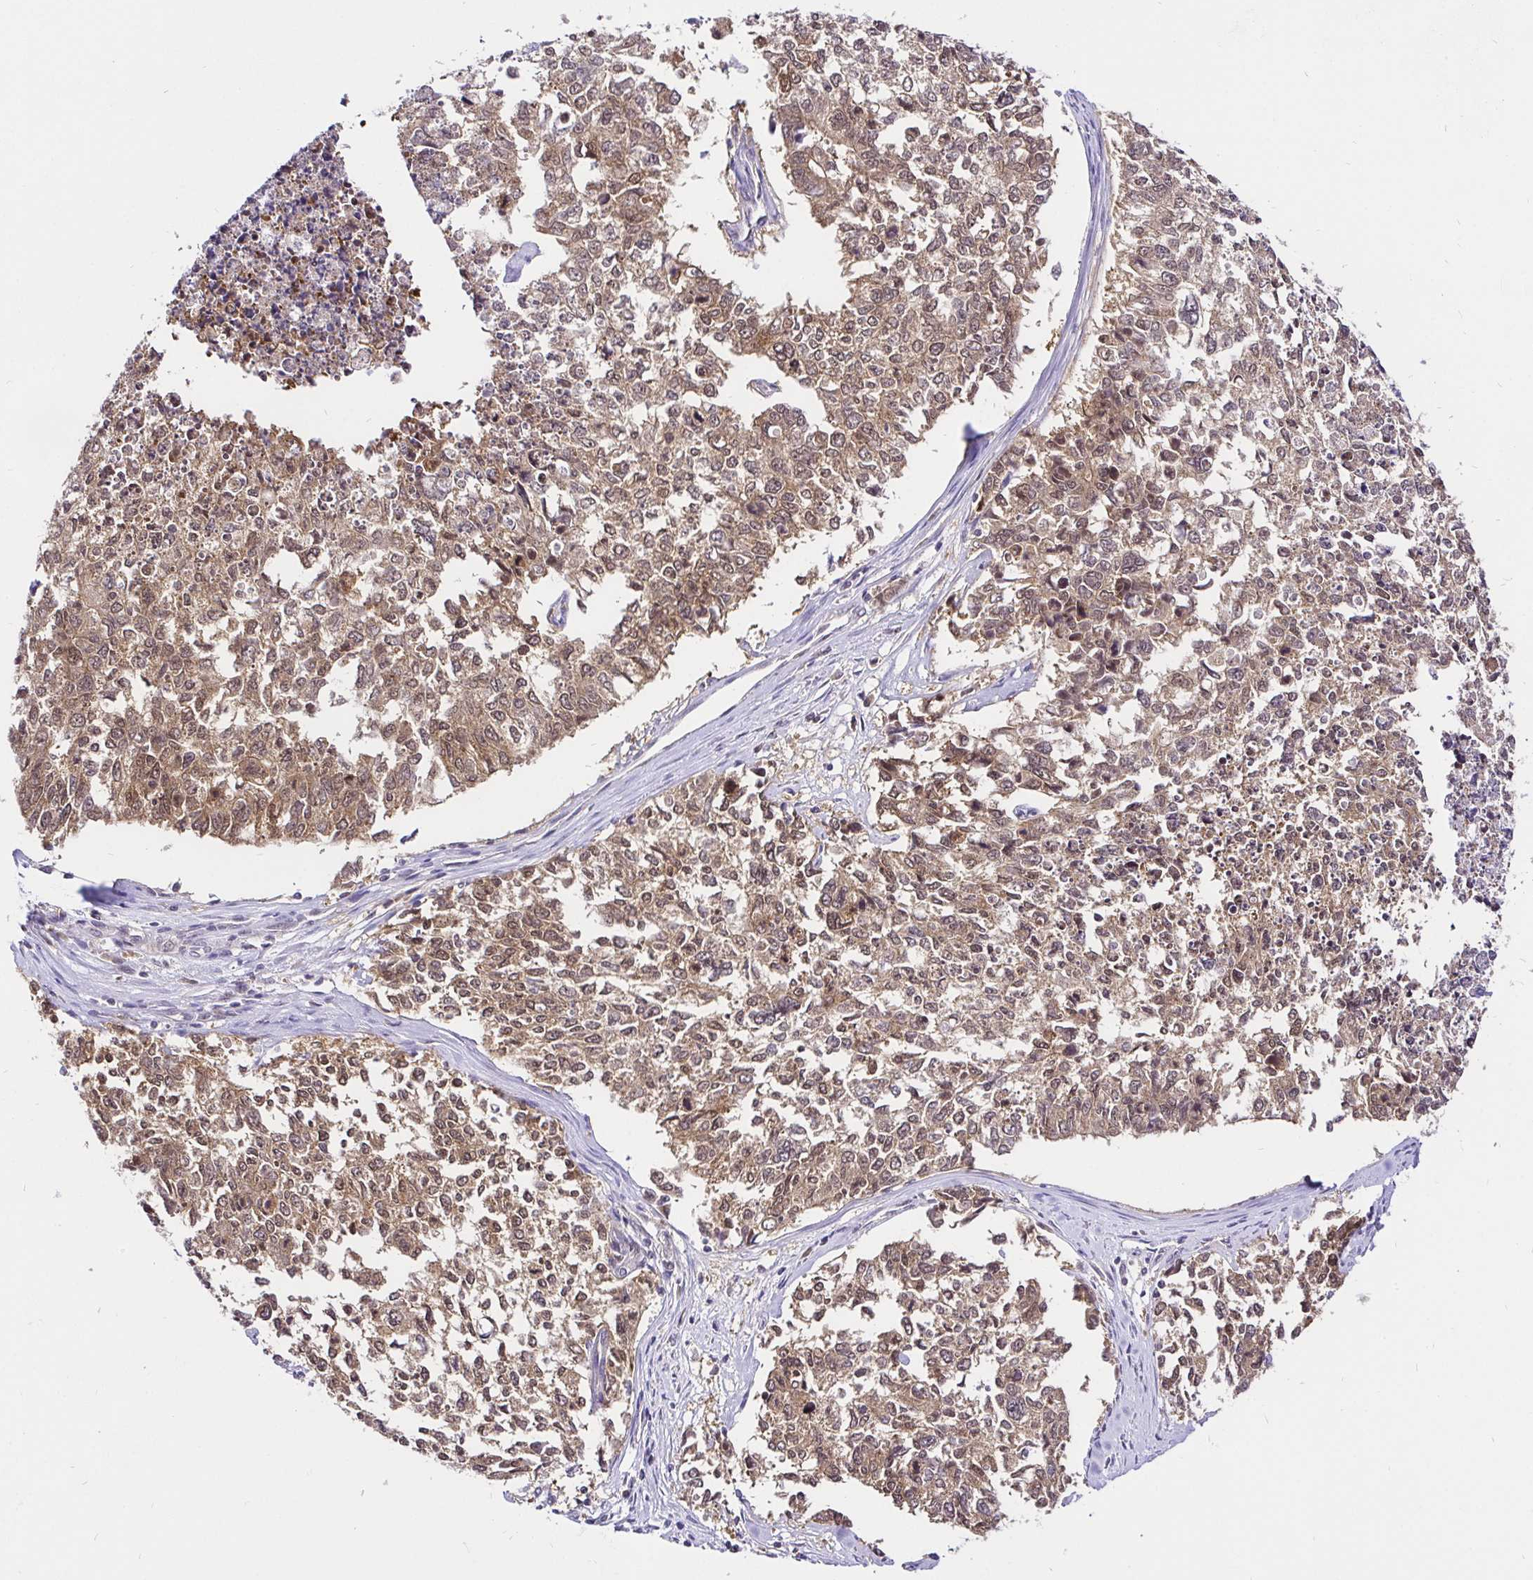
{"staining": {"intensity": "moderate", "quantity": ">75%", "location": "cytoplasmic/membranous"}, "tissue": "cervical cancer", "cell_type": "Tumor cells", "image_type": "cancer", "snomed": [{"axis": "morphology", "description": "Adenocarcinoma, NOS"}, {"axis": "topography", "description": "Cervix"}], "caption": "There is medium levels of moderate cytoplasmic/membranous positivity in tumor cells of cervical cancer, as demonstrated by immunohistochemical staining (brown color).", "gene": "UBE2M", "patient": {"sex": "female", "age": 63}}